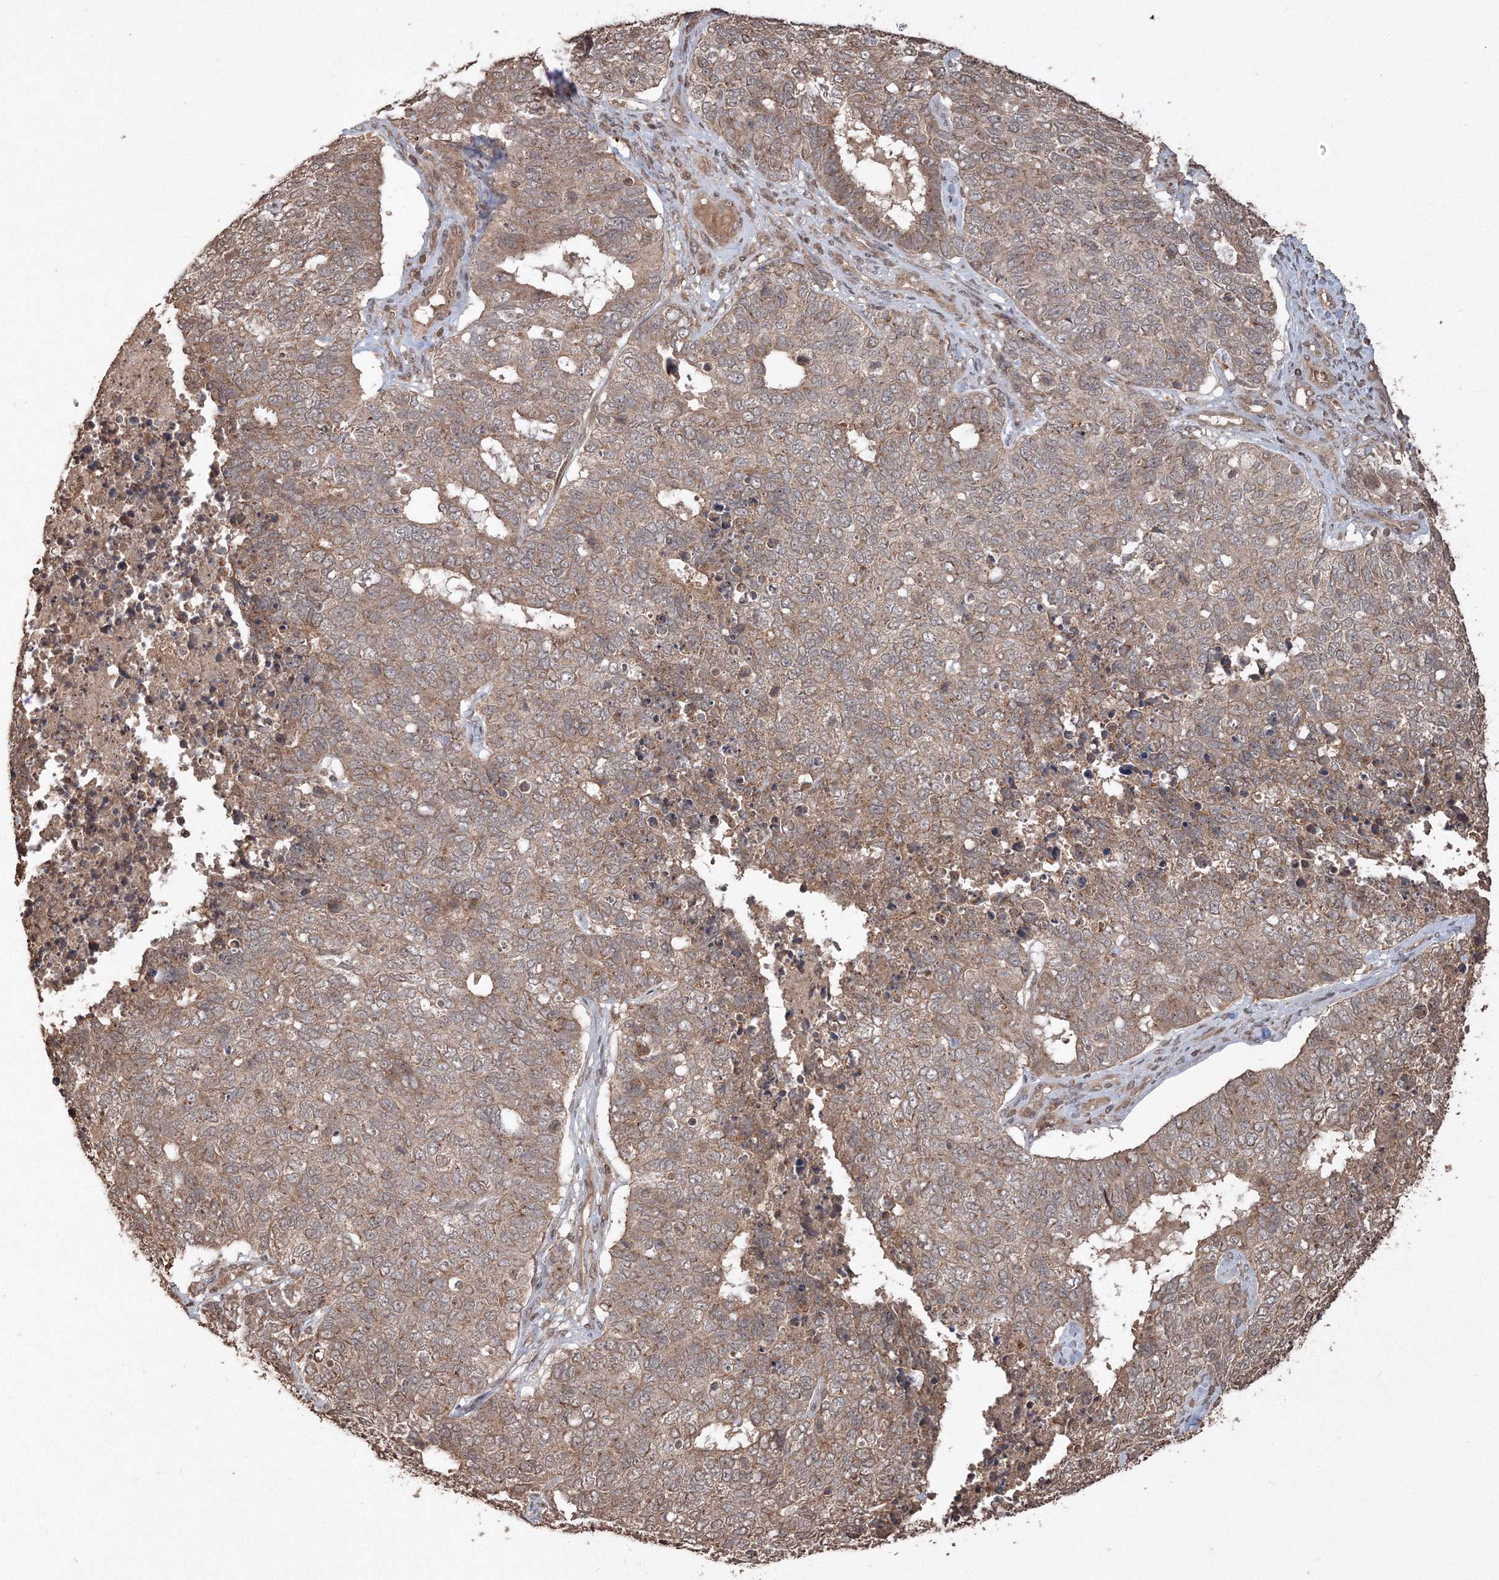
{"staining": {"intensity": "weak", "quantity": "25%-75%", "location": "cytoplasmic/membranous"}, "tissue": "cervical cancer", "cell_type": "Tumor cells", "image_type": "cancer", "snomed": [{"axis": "morphology", "description": "Squamous cell carcinoma, NOS"}, {"axis": "topography", "description": "Cervix"}], "caption": "Cervical cancer tissue reveals weak cytoplasmic/membranous positivity in about 25%-75% of tumor cells", "gene": "CCDC122", "patient": {"sex": "female", "age": 63}}